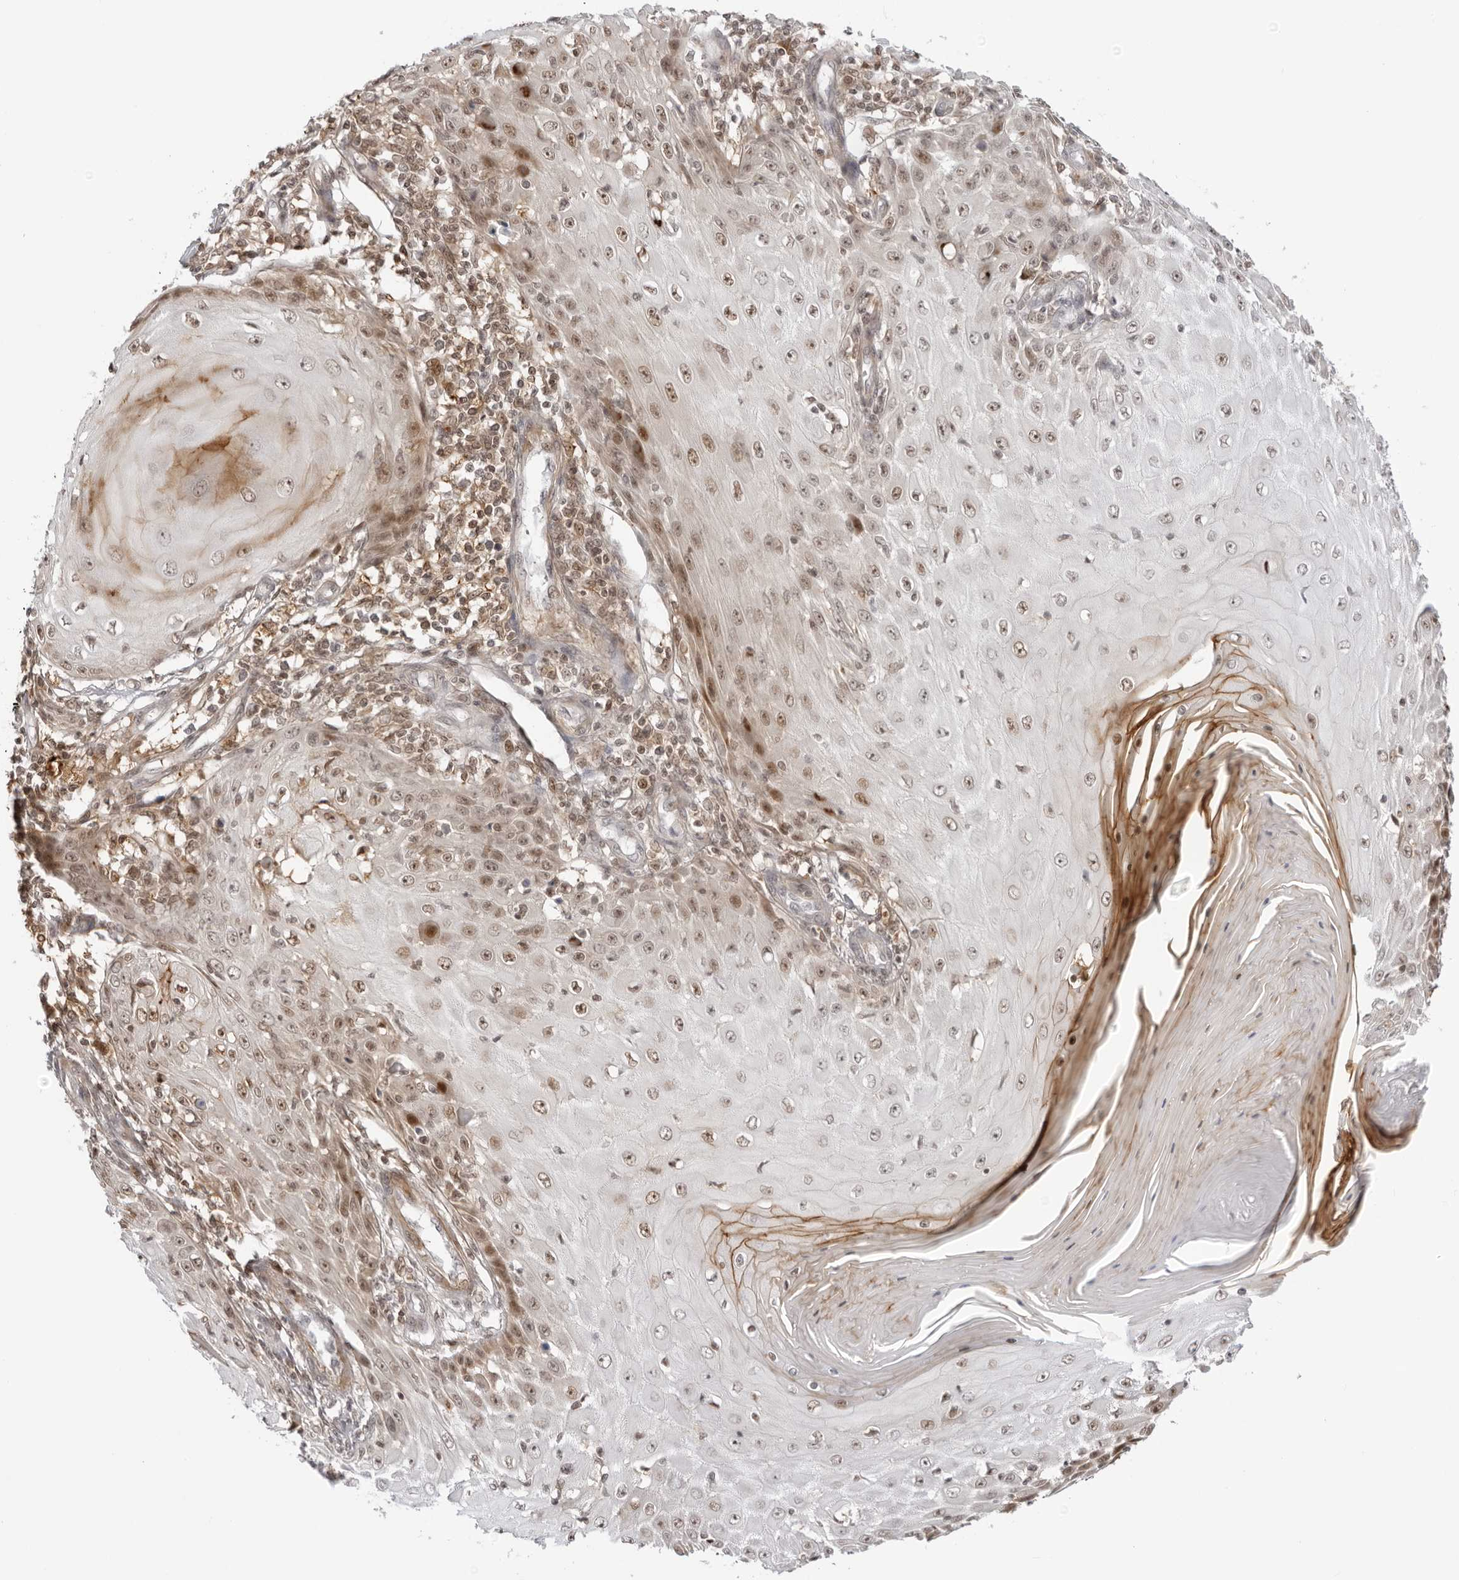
{"staining": {"intensity": "moderate", "quantity": ">75%", "location": "nuclear"}, "tissue": "skin cancer", "cell_type": "Tumor cells", "image_type": "cancer", "snomed": [{"axis": "morphology", "description": "Squamous cell carcinoma, NOS"}, {"axis": "topography", "description": "Skin"}], "caption": "The immunohistochemical stain shows moderate nuclear positivity in tumor cells of squamous cell carcinoma (skin) tissue. The staining was performed using DAB (3,3'-diaminobenzidine) to visualize the protein expression in brown, while the nuclei were stained in blue with hematoxylin (Magnification: 20x).", "gene": "RNF146", "patient": {"sex": "female", "age": 73}}